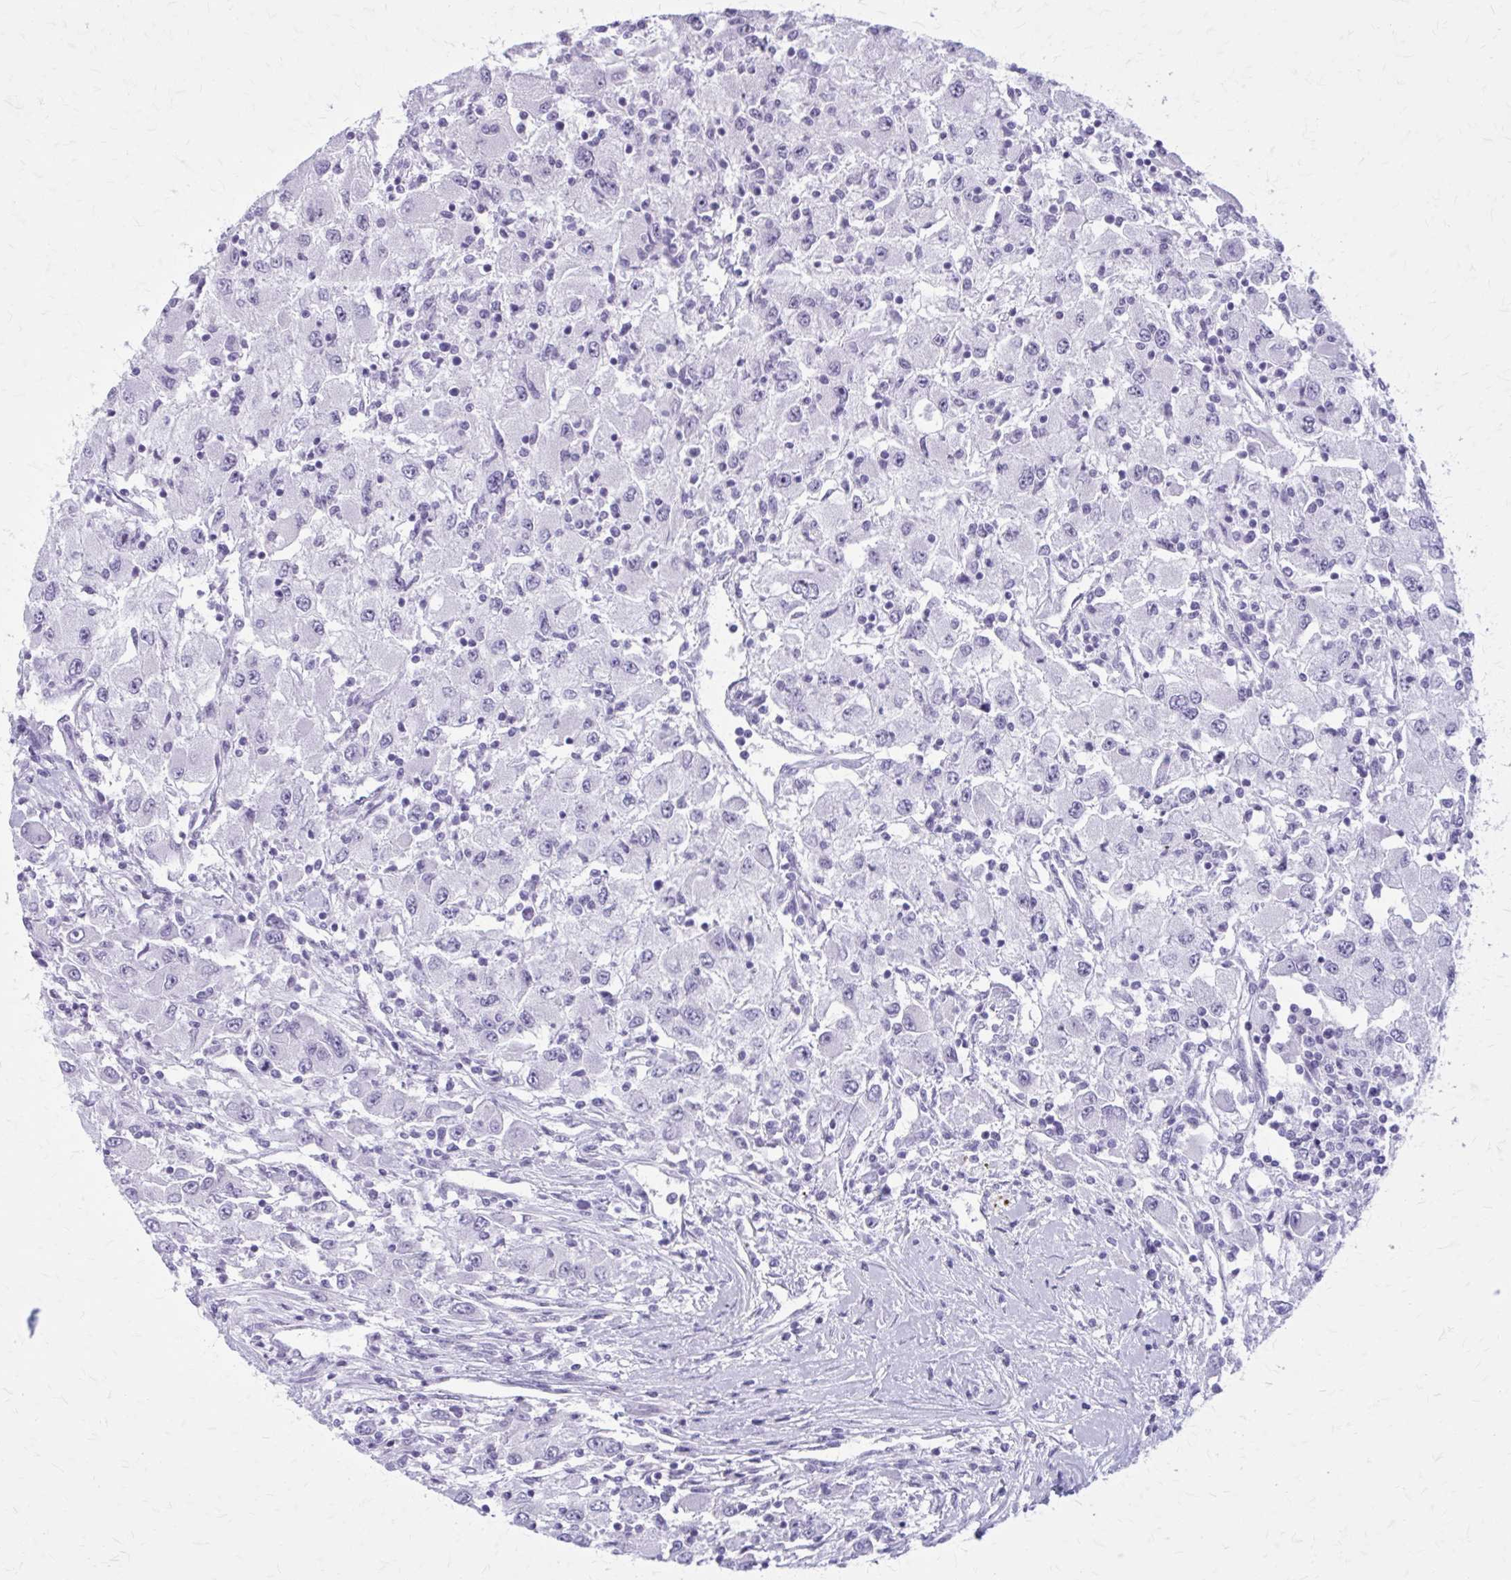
{"staining": {"intensity": "negative", "quantity": "none", "location": "none"}, "tissue": "renal cancer", "cell_type": "Tumor cells", "image_type": "cancer", "snomed": [{"axis": "morphology", "description": "Adenocarcinoma, NOS"}, {"axis": "topography", "description": "Kidney"}], "caption": "The histopathology image shows no staining of tumor cells in renal cancer (adenocarcinoma).", "gene": "GAD1", "patient": {"sex": "female", "age": 67}}